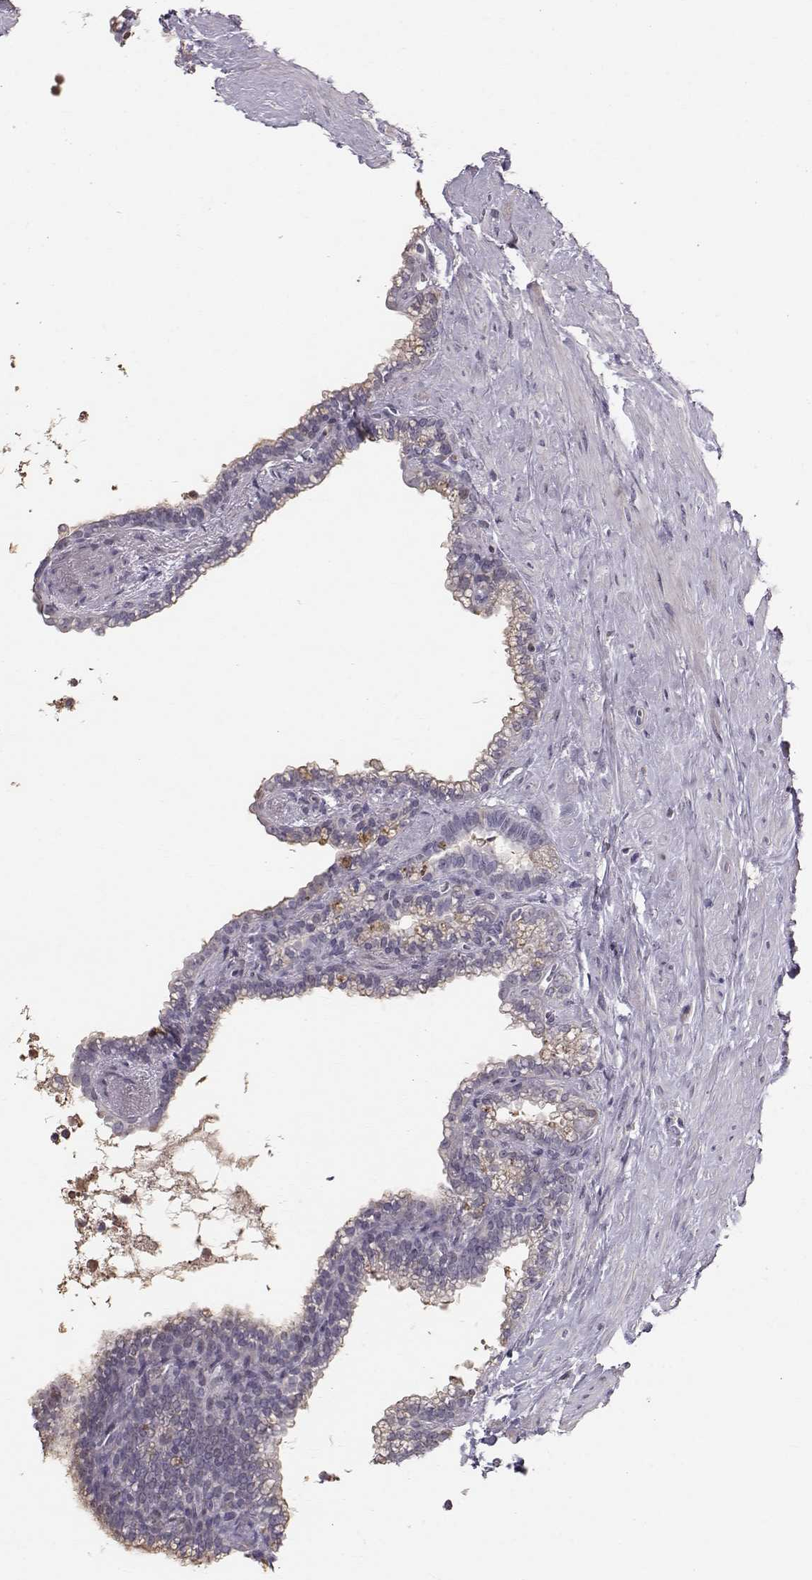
{"staining": {"intensity": "negative", "quantity": "none", "location": "none"}, "tissue": "seminal vesicle", "cell_type": "Glandular cells", "image_type": "normal", "snomed": [{"axis": "morphology", "description": "Normal tissue, NOS"}, {"axis": "morphology", "description": "Urothelial carcinoma, NOS"}, {"axis": "topography", "description": "Urinary bladder"}, {"axis": "topography", "description": "Seminal veicle"}], "caption": "Image shows no protein expression in glandular cells of unremarkable seminal vesicle.", "gene": "POU1F1", "patient": {"sex": "male", "age": 76}}